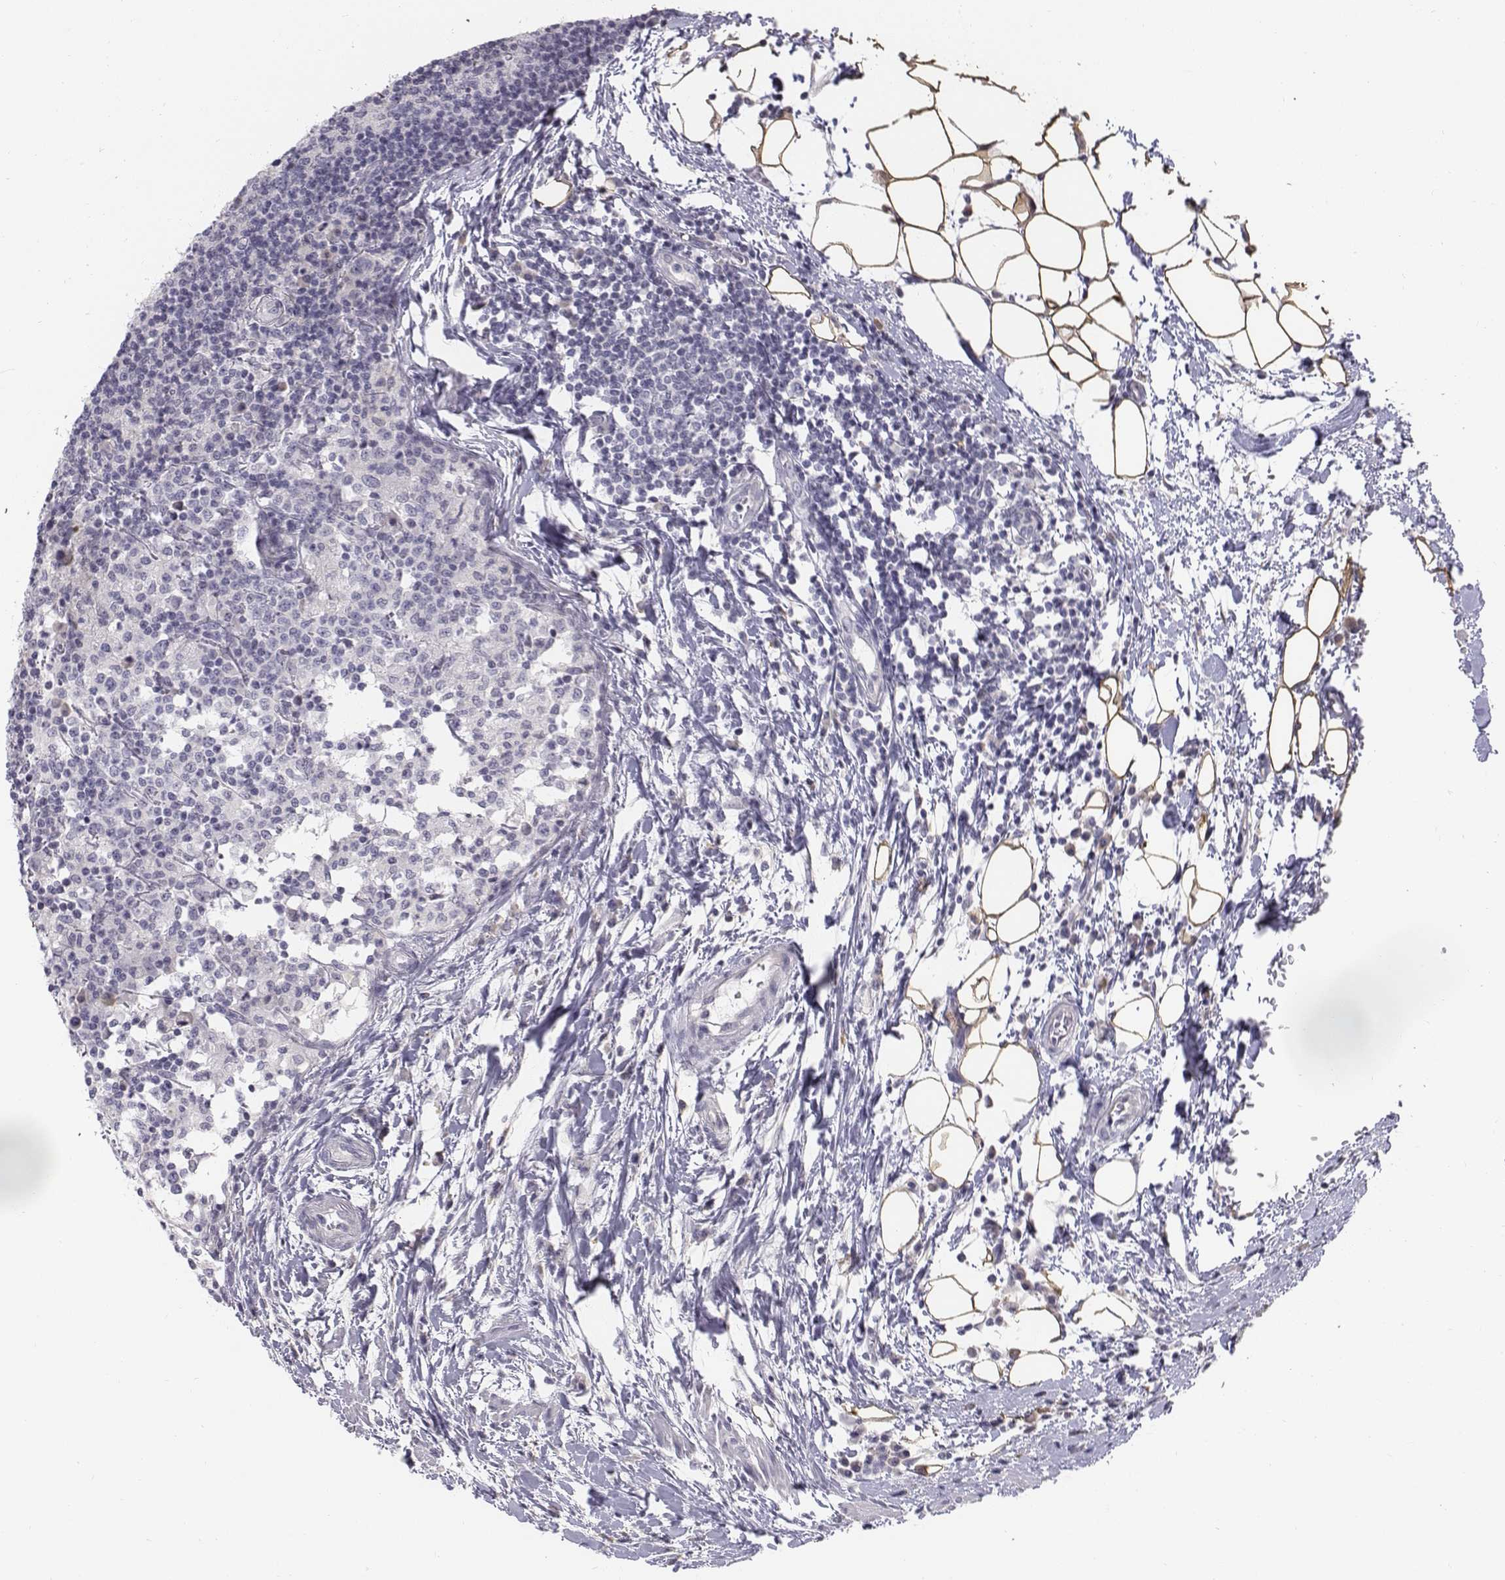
{"staining": {"intensity": "negative", "quantity": "none", "location": "none"}, "tissue": "lymph node", "cell_type": "Germinal center cells", "image_type": "normal", "snomed": [{"axis": "morphology", "description": "Normal tissue, NOS"}, {"axis": "topography", "description": "Lymph node"}], "caption": "A histopathology image of lymph node stained for a protein shows no brown staining in germinal center cells. (DAB (3,3'-diaminobenzidine) immunohistochemistry (IHC) visualized using brightfield microscopy, high magnification).", "gene": "PENK", "patient": {"sex": "female", "age": 72}}